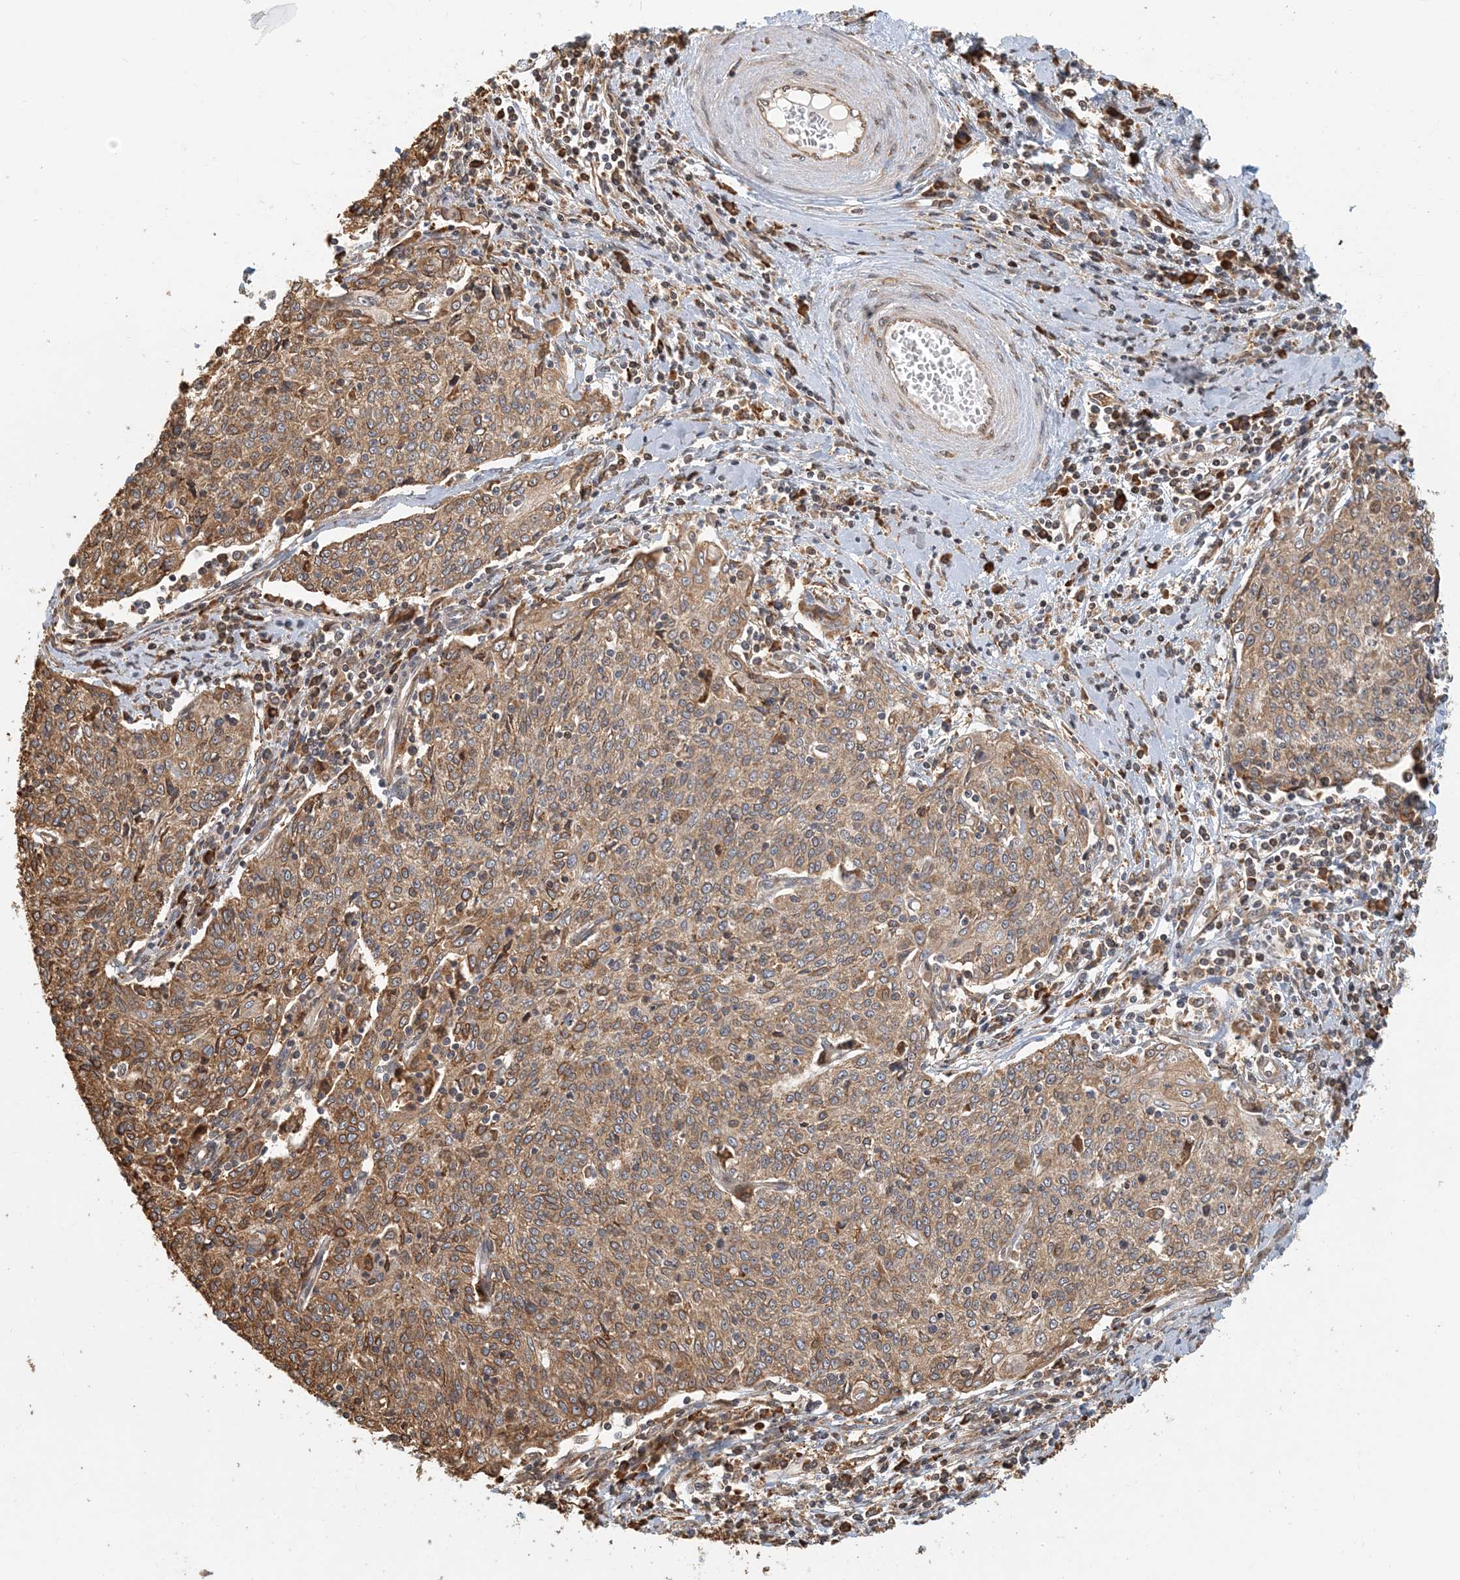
{"staining": {"intensity": "moderate", "quantity": ">75%", "location": "cytoplasmic/membranous"}, "tissue": "cervical cancer", "cell_type": "Tumor cells", "image_type": "cancer", "snomed": [{"axis": "morphology", "description": "Squamous cell carcinoma, NOS"}, {"axis": "topography", "description": "Cervix"}], "caption": "Human cervical cancer stained with a protein marker exhibits moderate staining in tumor cells.", "gene": "HNMT", "patient": {"sex": "female", "age": 48}}